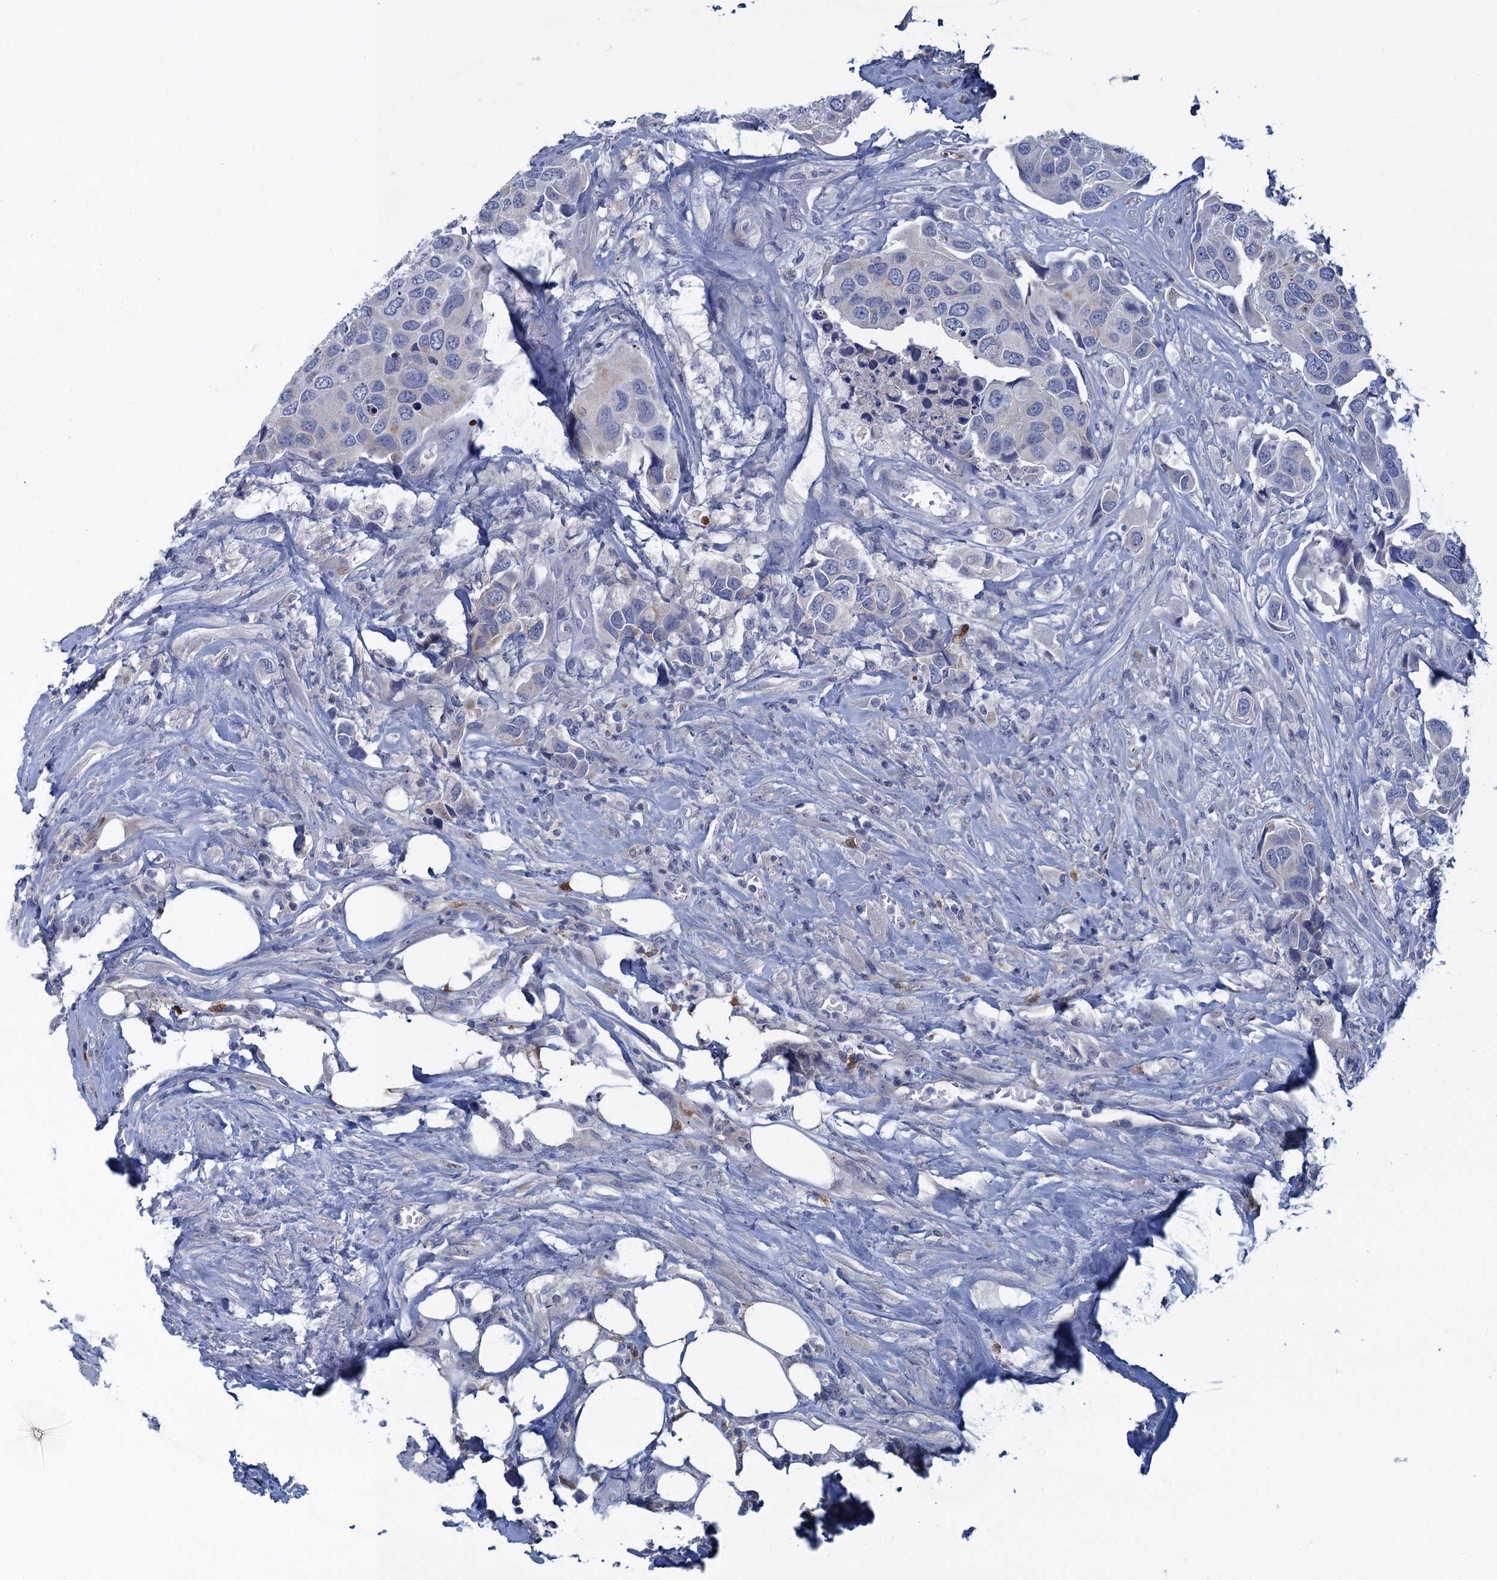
{"staining": {"intensity": "negative", "quantity": "none", "location": "none"}, "tissue": "urothelial cancer", "cell_type": "Tumor cells", "image_type": "cancer", "snomed": [{"axis": "morphology", "description": "Urothelial carcinoma, High grade"}, {"axis": "topography", "description": "Urinary bladder"}], "caption": "Tumor cells show no significant staining in urothelial cancer.", "gene": "SCEL", "patient": {"sex": "male", "age": 74}}